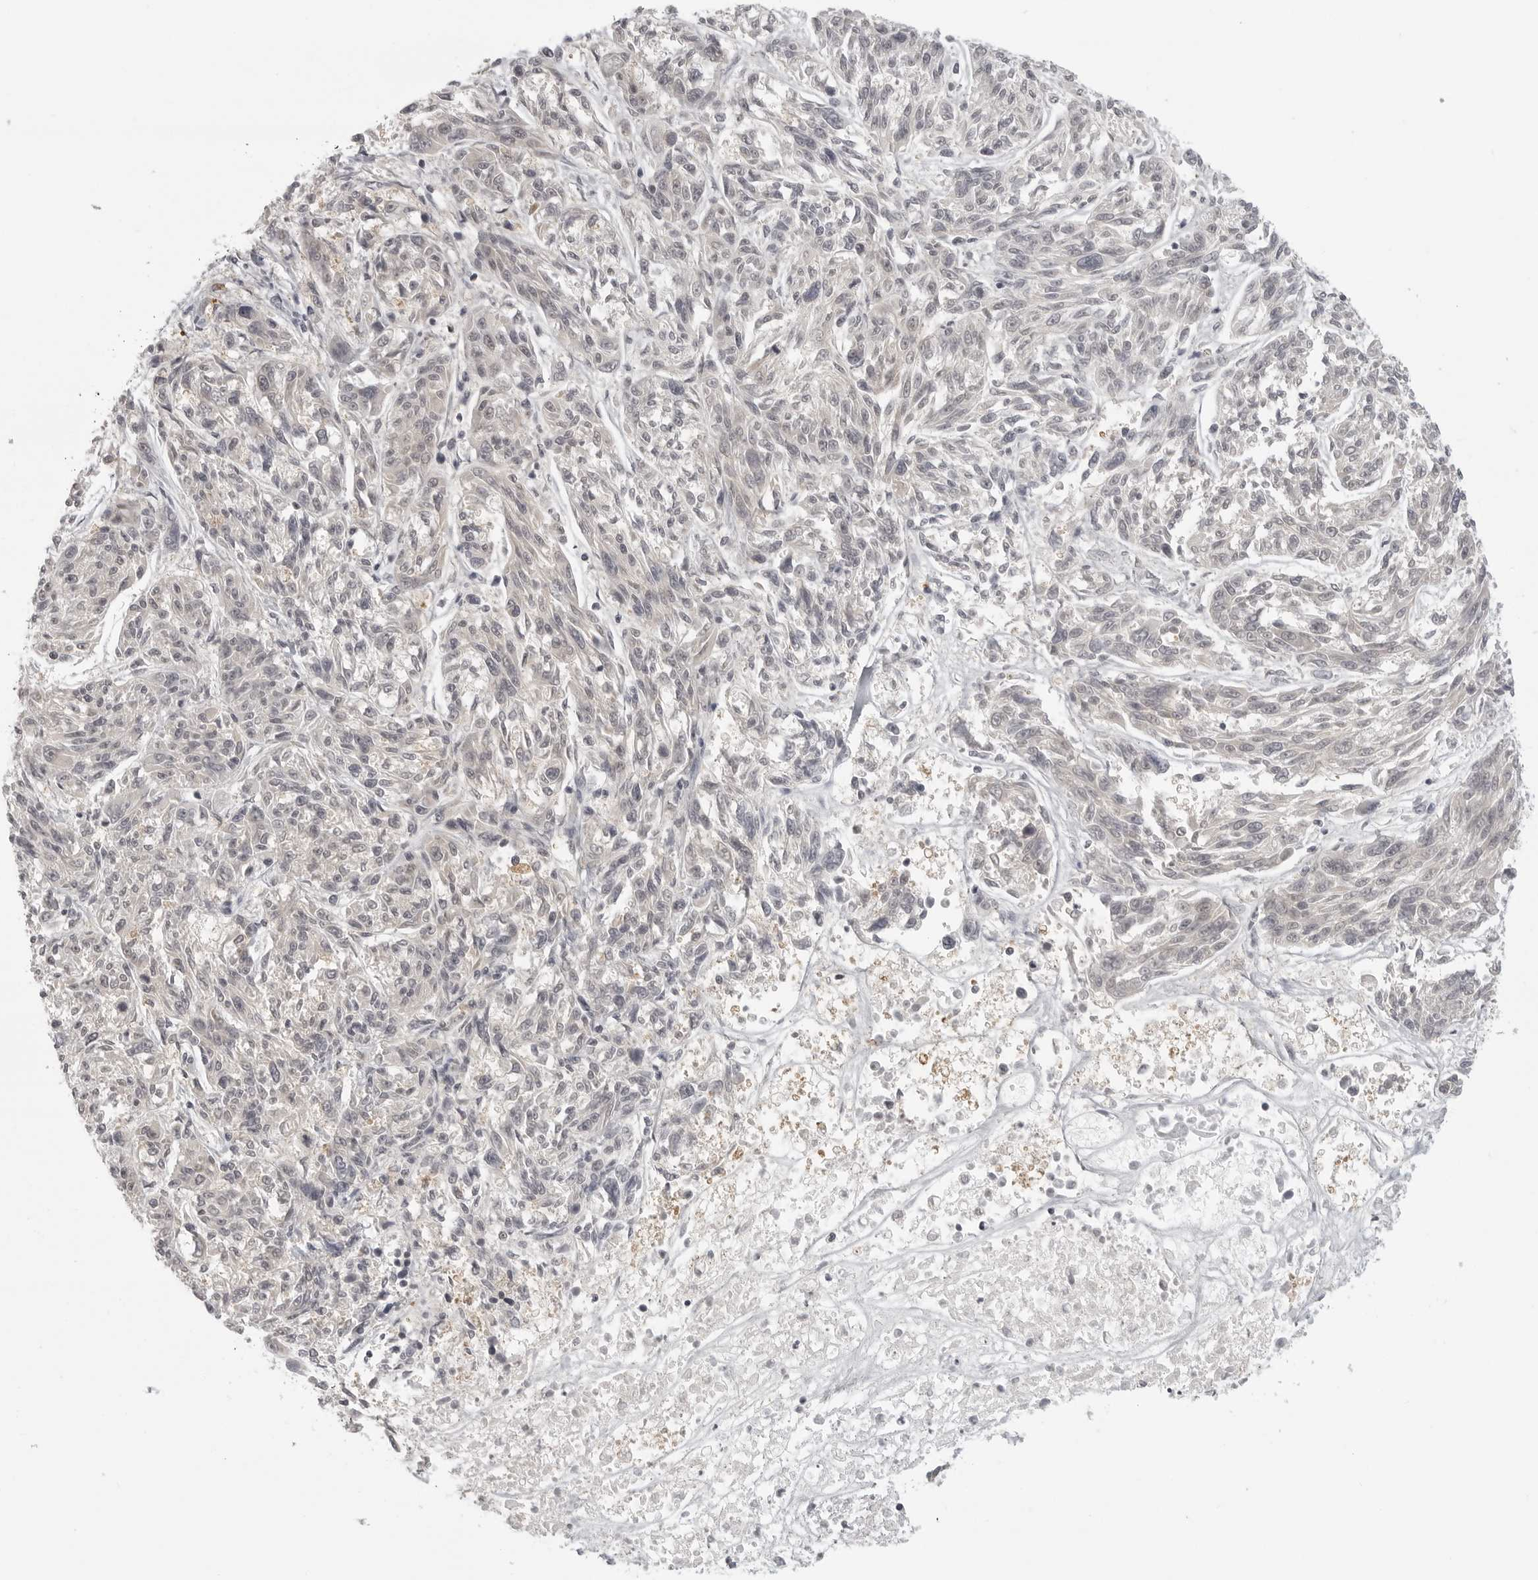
{"staining": {"intensity": "negative", "quantity": "none", "location": "none"}, "tissue": "melanoma", "cell_type": "Tumor cells", "image_type": "cancer", "snomed": [{"axis": "morphology", "description": "Malignant melanoma, NOS"}, {"axis": "topography", "description": "Skin"}], "caption": "Immunohistochemical staining of malignant melanoma exhibits no significant positivity in tumor cells.", "gene": "TUT4", "patient": {"sex": "male", "age": 53}}